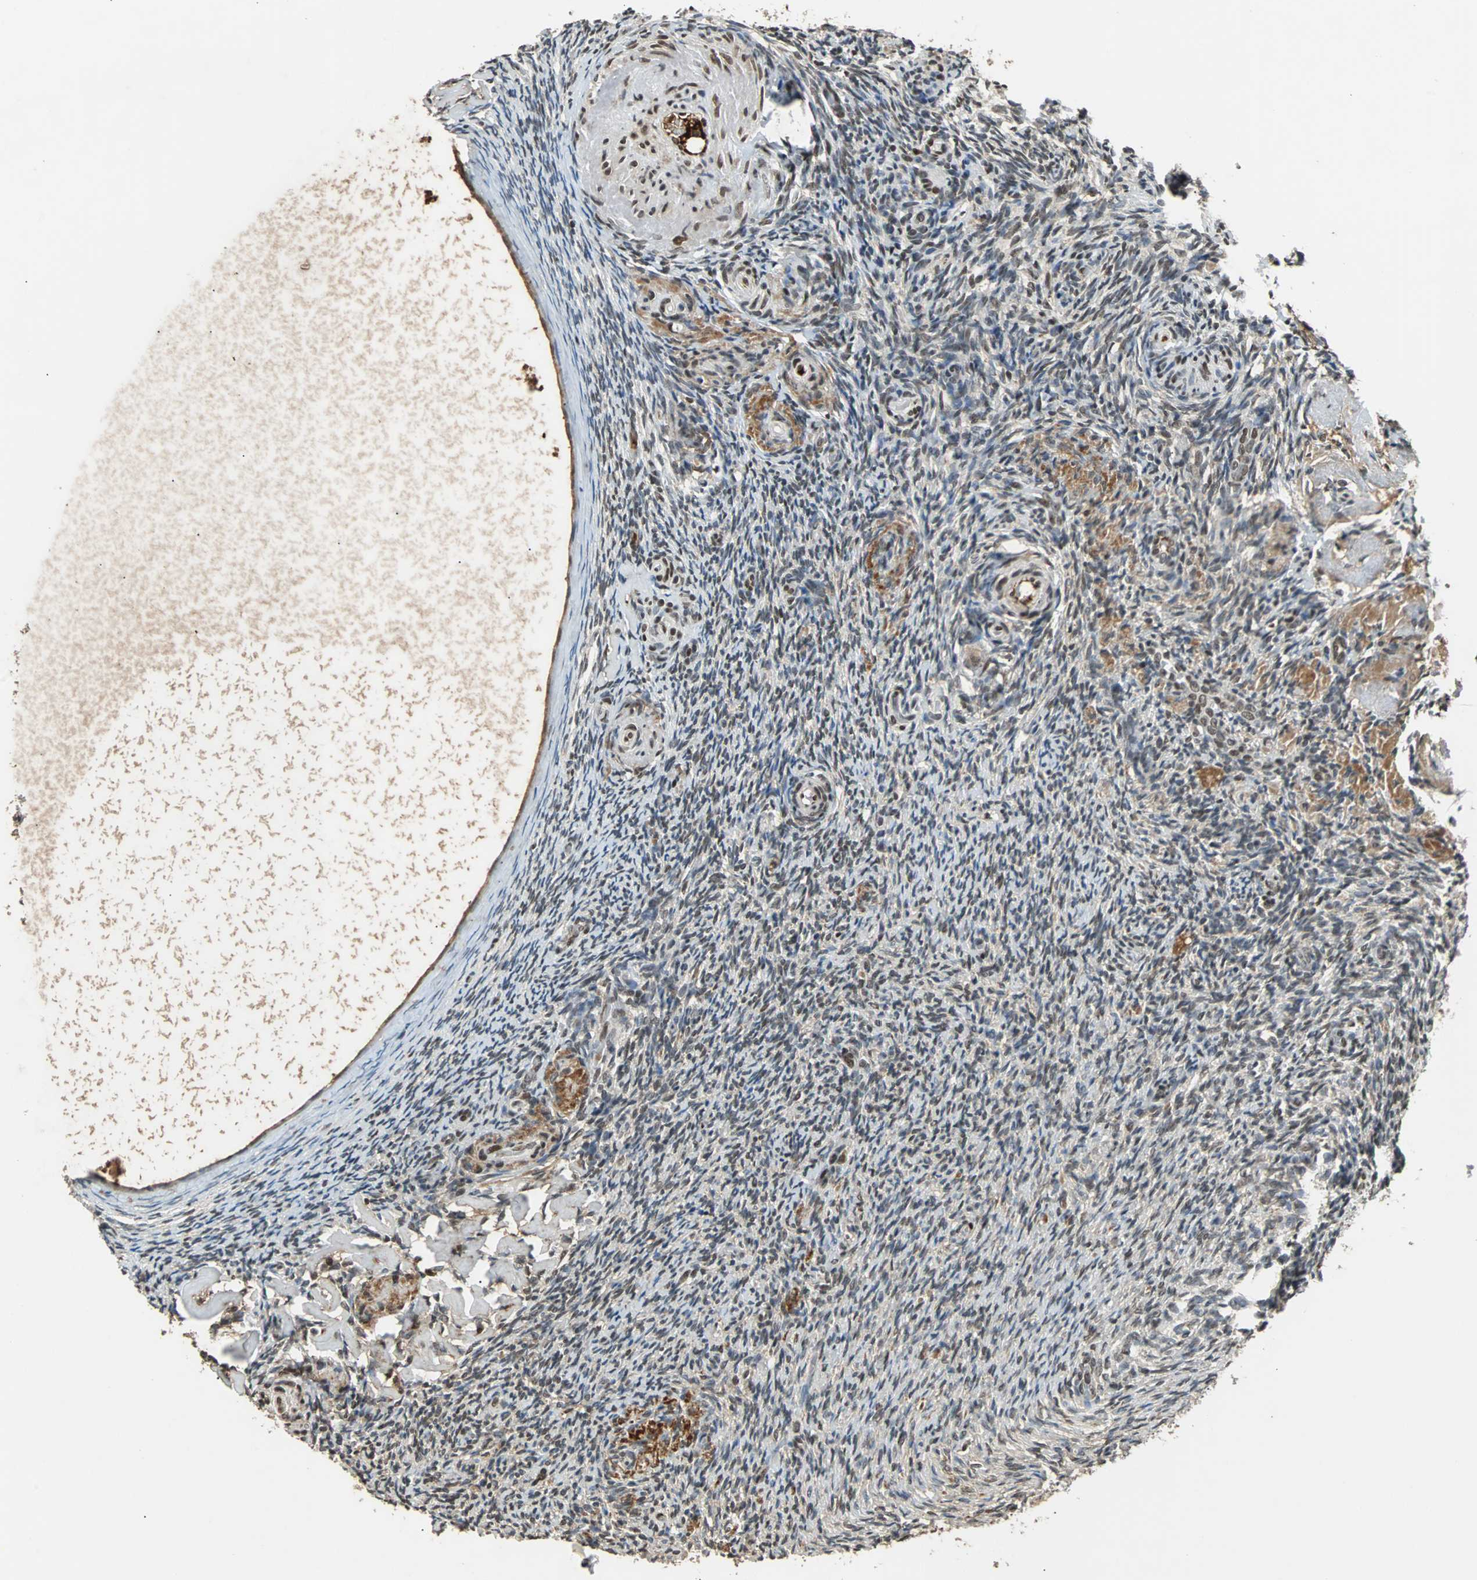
{"staining": {"intensity": "moderate", "quantity": "25%-75%", "location": "nuclear"}, "tissue": "ovary", "cell_type": "Ovarian stroma cells", "image_type": "normal", "snomed": [{"axis": "morphology", "description": "Normal tissue, NOS"}, {"axis": "topography", "description": "Ovary"}], "caption": "A medium amount of moderate nuclear staining is identified in approximately 25%-75% of ovarian stroma cells in normal ovary. The staining was performed using DAB to visualize the protein expression in brown, while the nuclei were stained in blue with hematoxylin (Magnification: 20x).", "gene": "PHC1", "patient": {"sex": "female", "age": 60}}